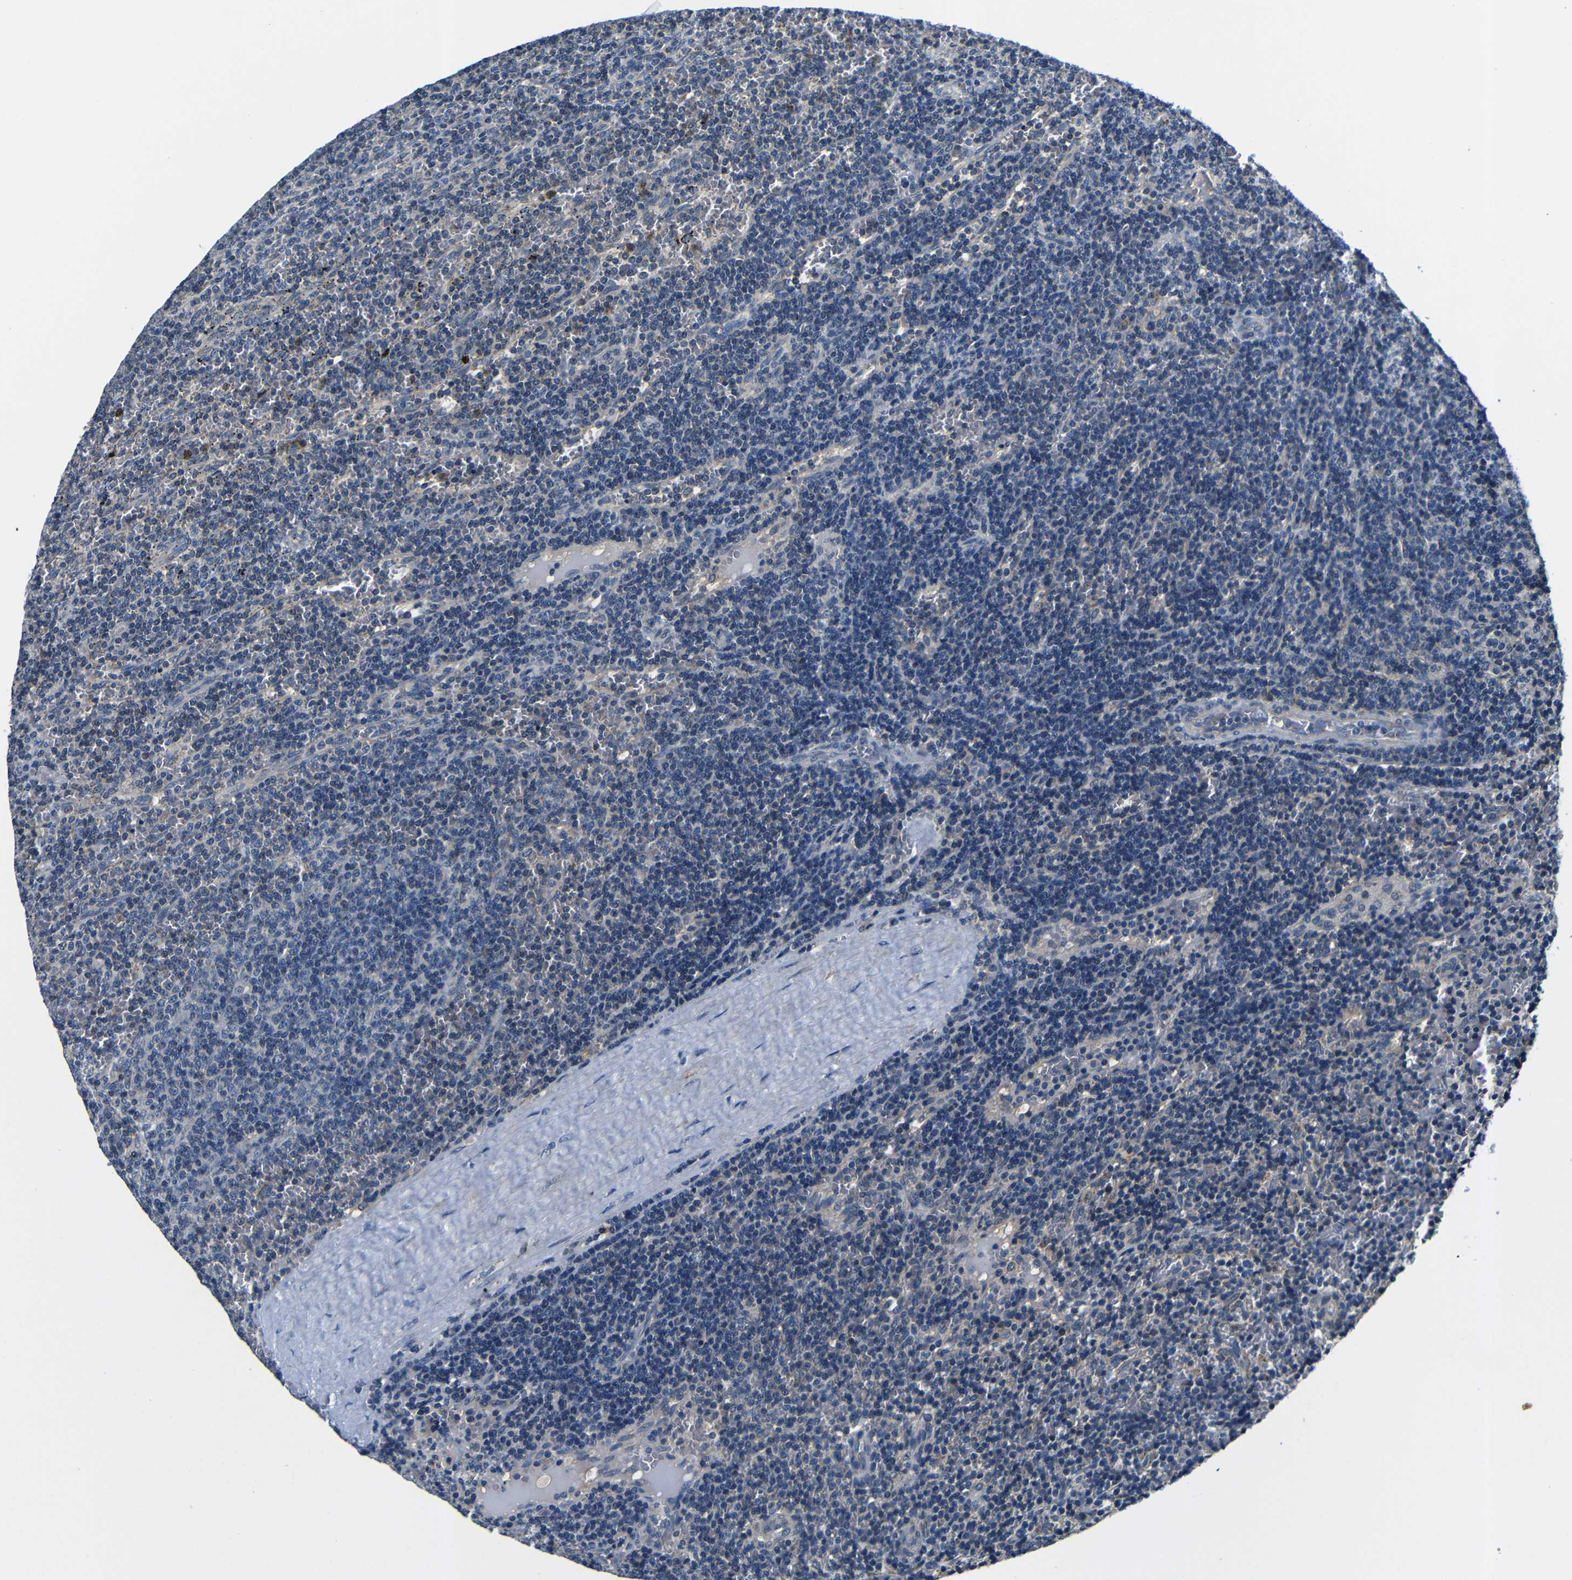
{"staining": {"intensity": "negative", "quantity": "none", "location": "none"}, "tissue": "lymphoma", "cell_type": "Tumor cells", "image_type": "cancer", "snomed": [{"axis": "morphology", "description": "Malignant lymphoma, non-Hodgkin's type, Low grade"}, {"axis": "topography", "description": "Spleen"}], "caption": "The micrograph reveals no staining of tumor cells in malignant lymphoma, non-Hodgkin's type (low-grade).", "gene": "FKBP14", "patient": {"sex": "female", "age": 50}}